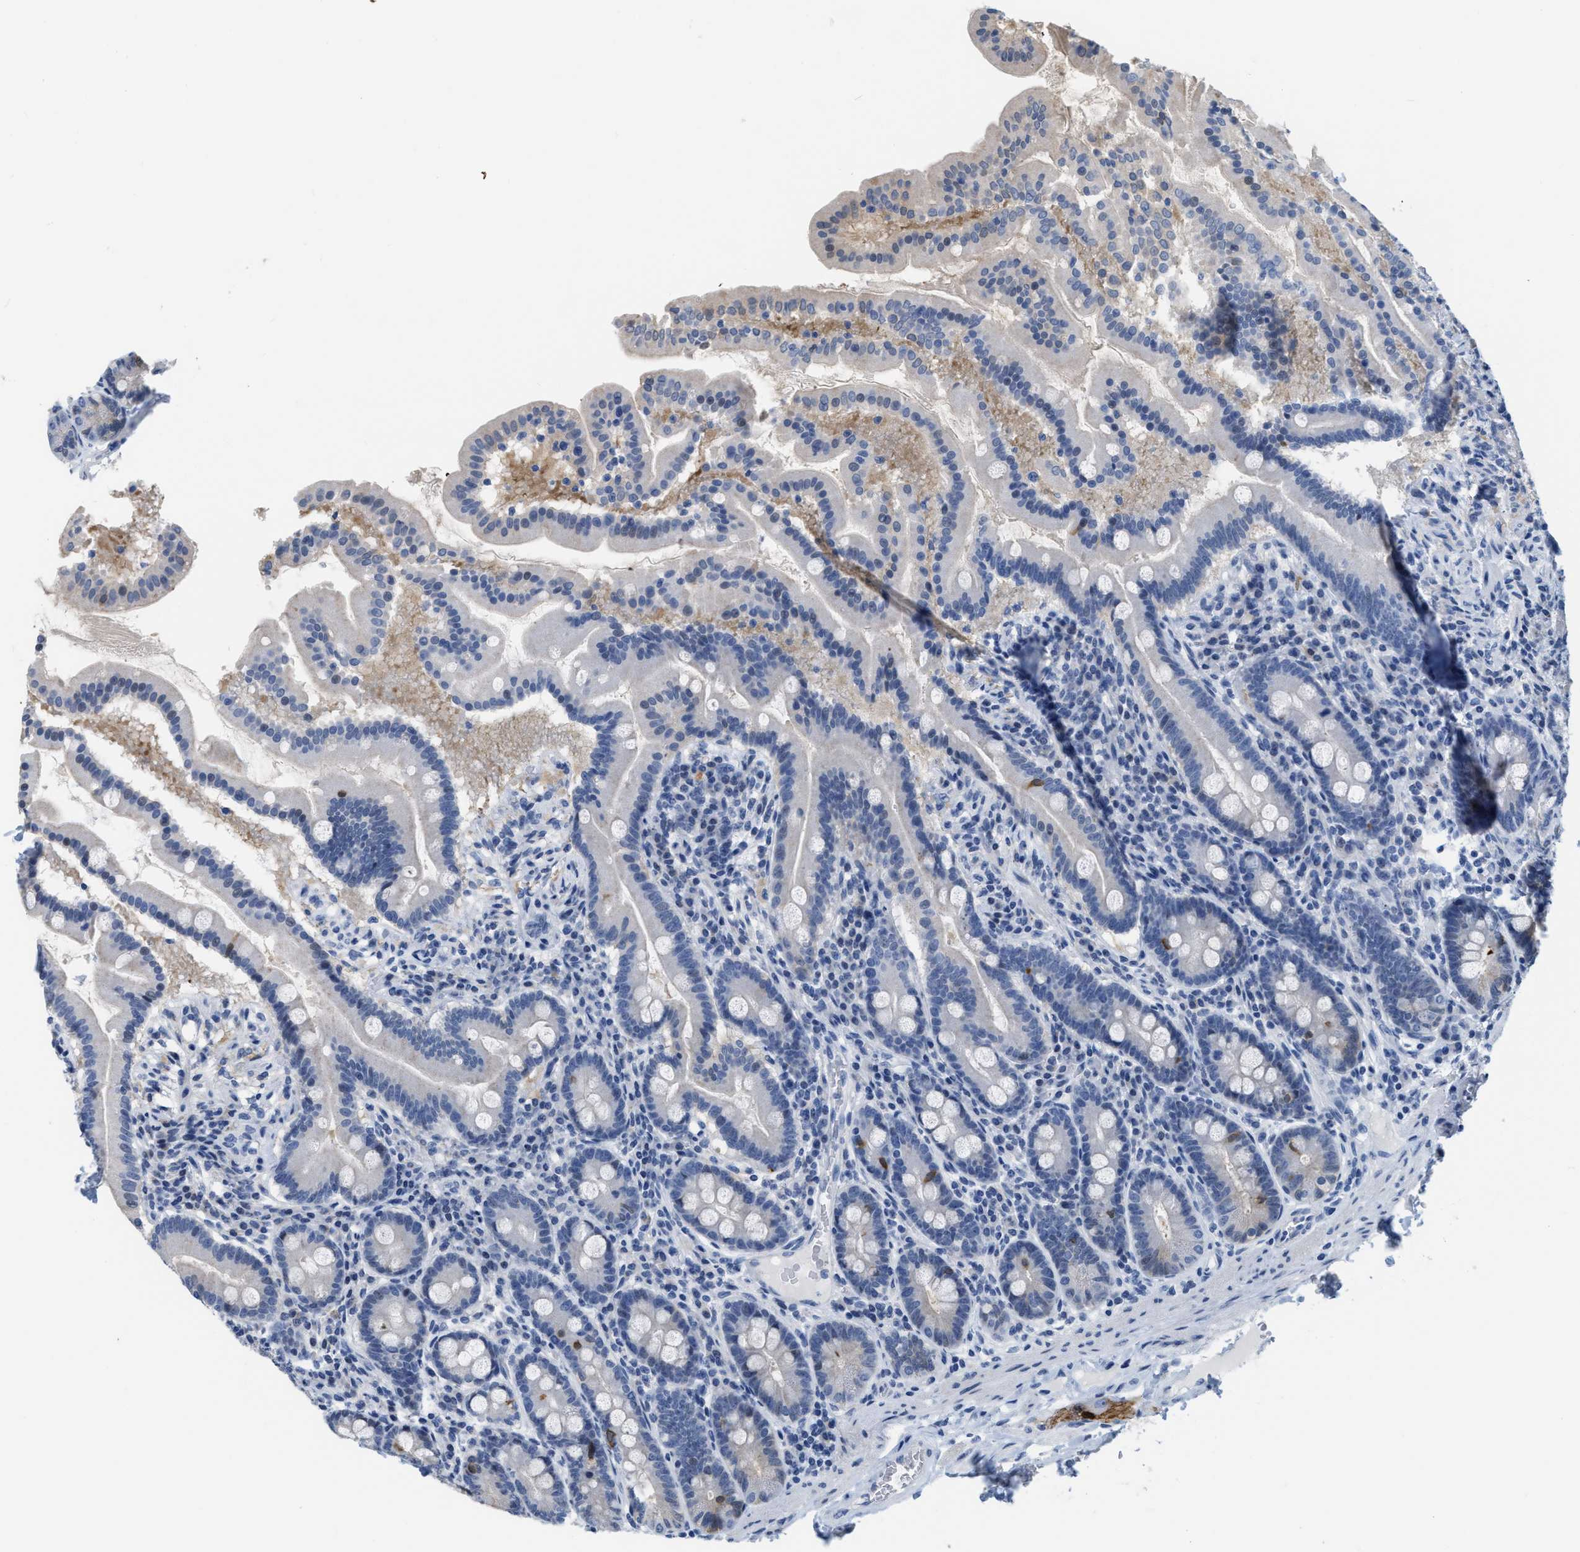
{"staining": {"intensity": "moderate", "quantity": "<25%", "location": "cytoplasmic/membranous"}, "tissue": "duodenum", "cell_type": "Glandular cells", "image_type": "normal", "snomed": [{"axis": "morphology", "description": "Normal tissue, NOS"}, {"axis": "topography", "description": "Duodenum"}], "caption": "Immunohistochemistry (IHC) micrograph of benign duodenum stained for a protein (brown), which reveals low levels of moderate cytoplasmic/membranous expression in approximately <25% of glandular cells.", "gene": "CRYM", "patient": {"sex": "male", "age": 50}}